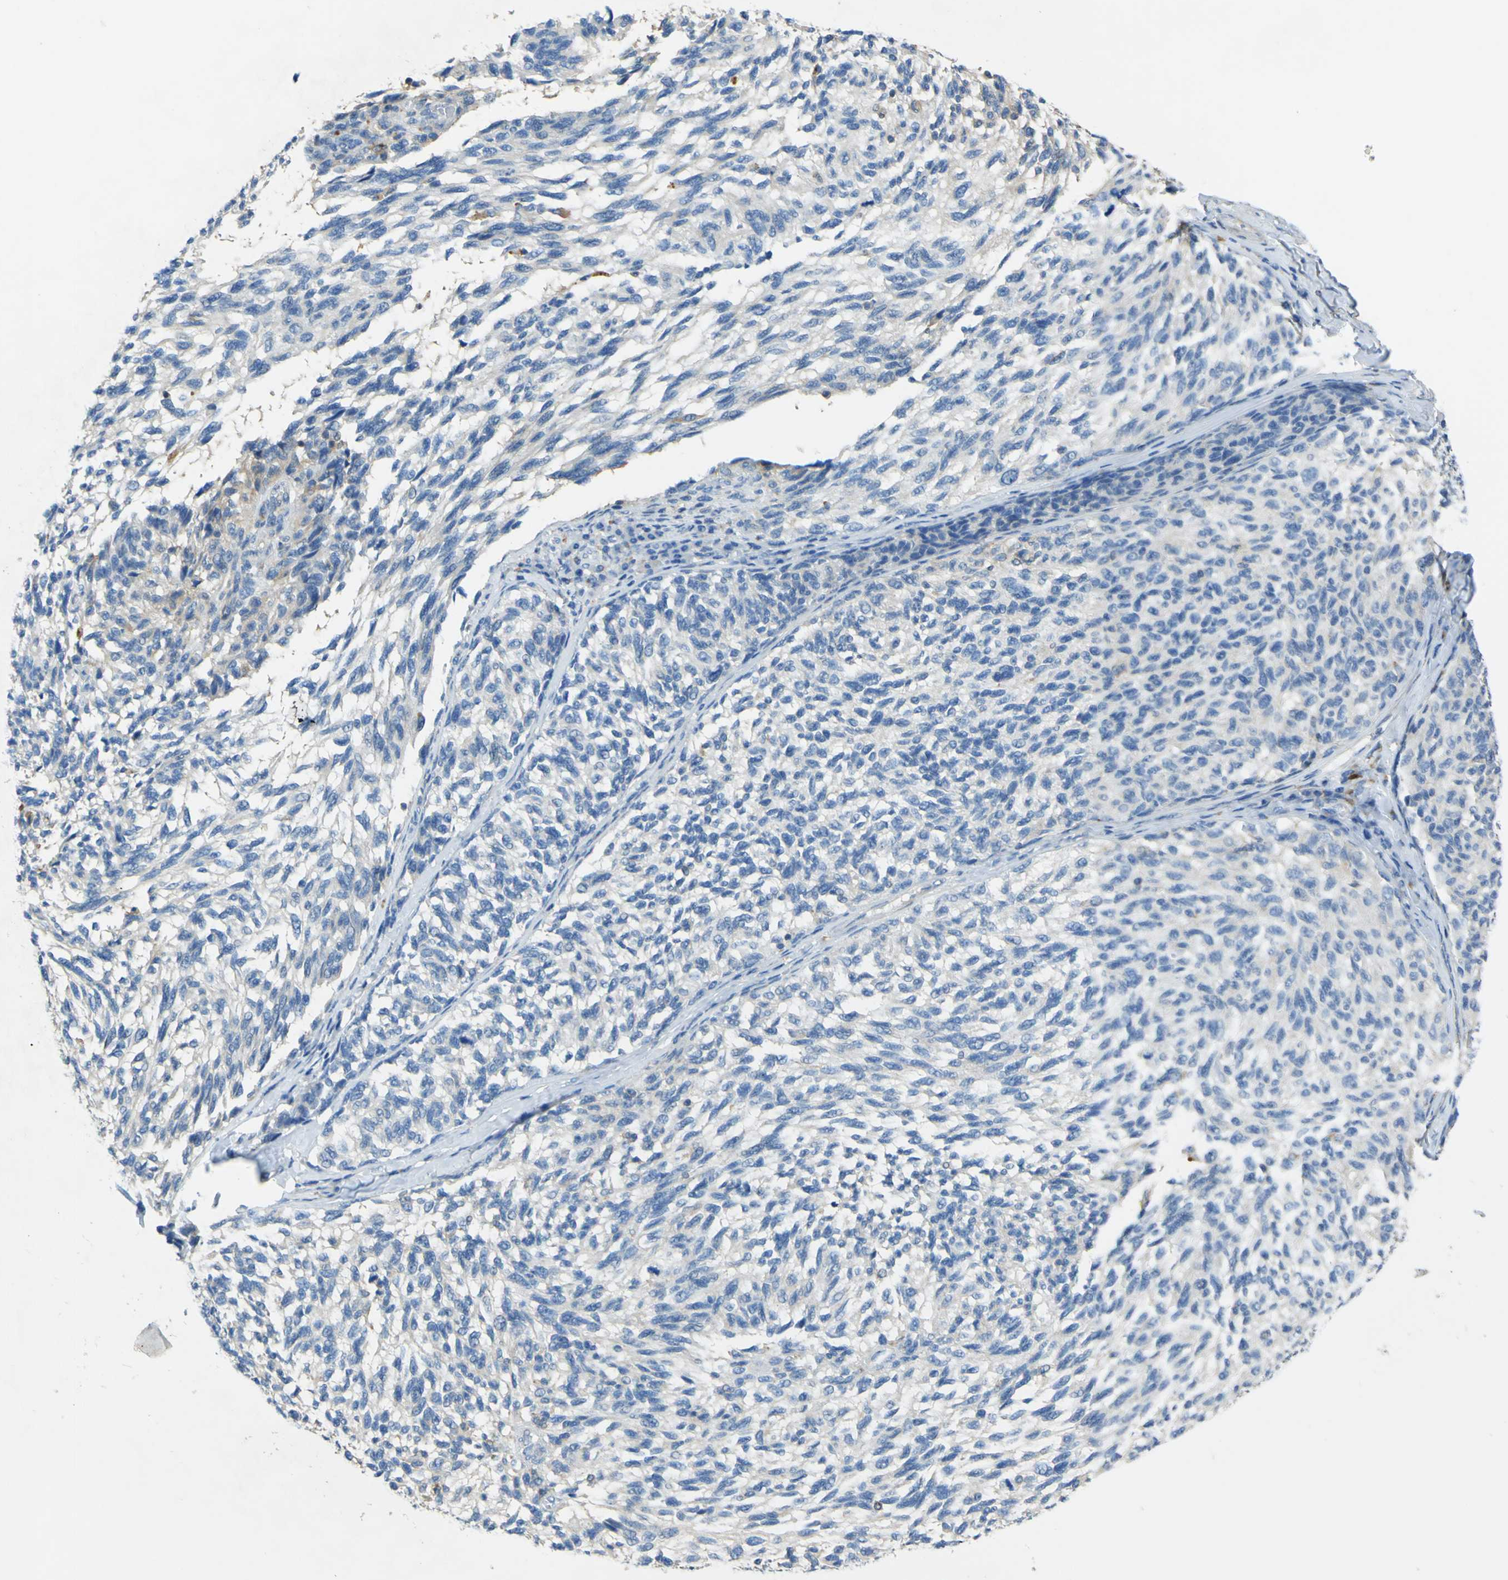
{"staining": {"intensity": "weak", "quantity": "25%-75%", "location": "cytoplasmic/membranous"}, "tissue": "melanoma", "cell_type": "Tumor cells", "image_type": "cancer", "snomed": [{"axis": "morphology", "description": "Malignant melanoma, NOS"}, {"axis": "topography", "description": "Skin"}], "caption": "Brown immunohistochemical staining in human malignant melanoma displays weak cytoplasmic/membranous staining in approximately 25%-75% of tumor cells.", "gene": "OGN", "patient": {"sex": "female", "age": 73}}